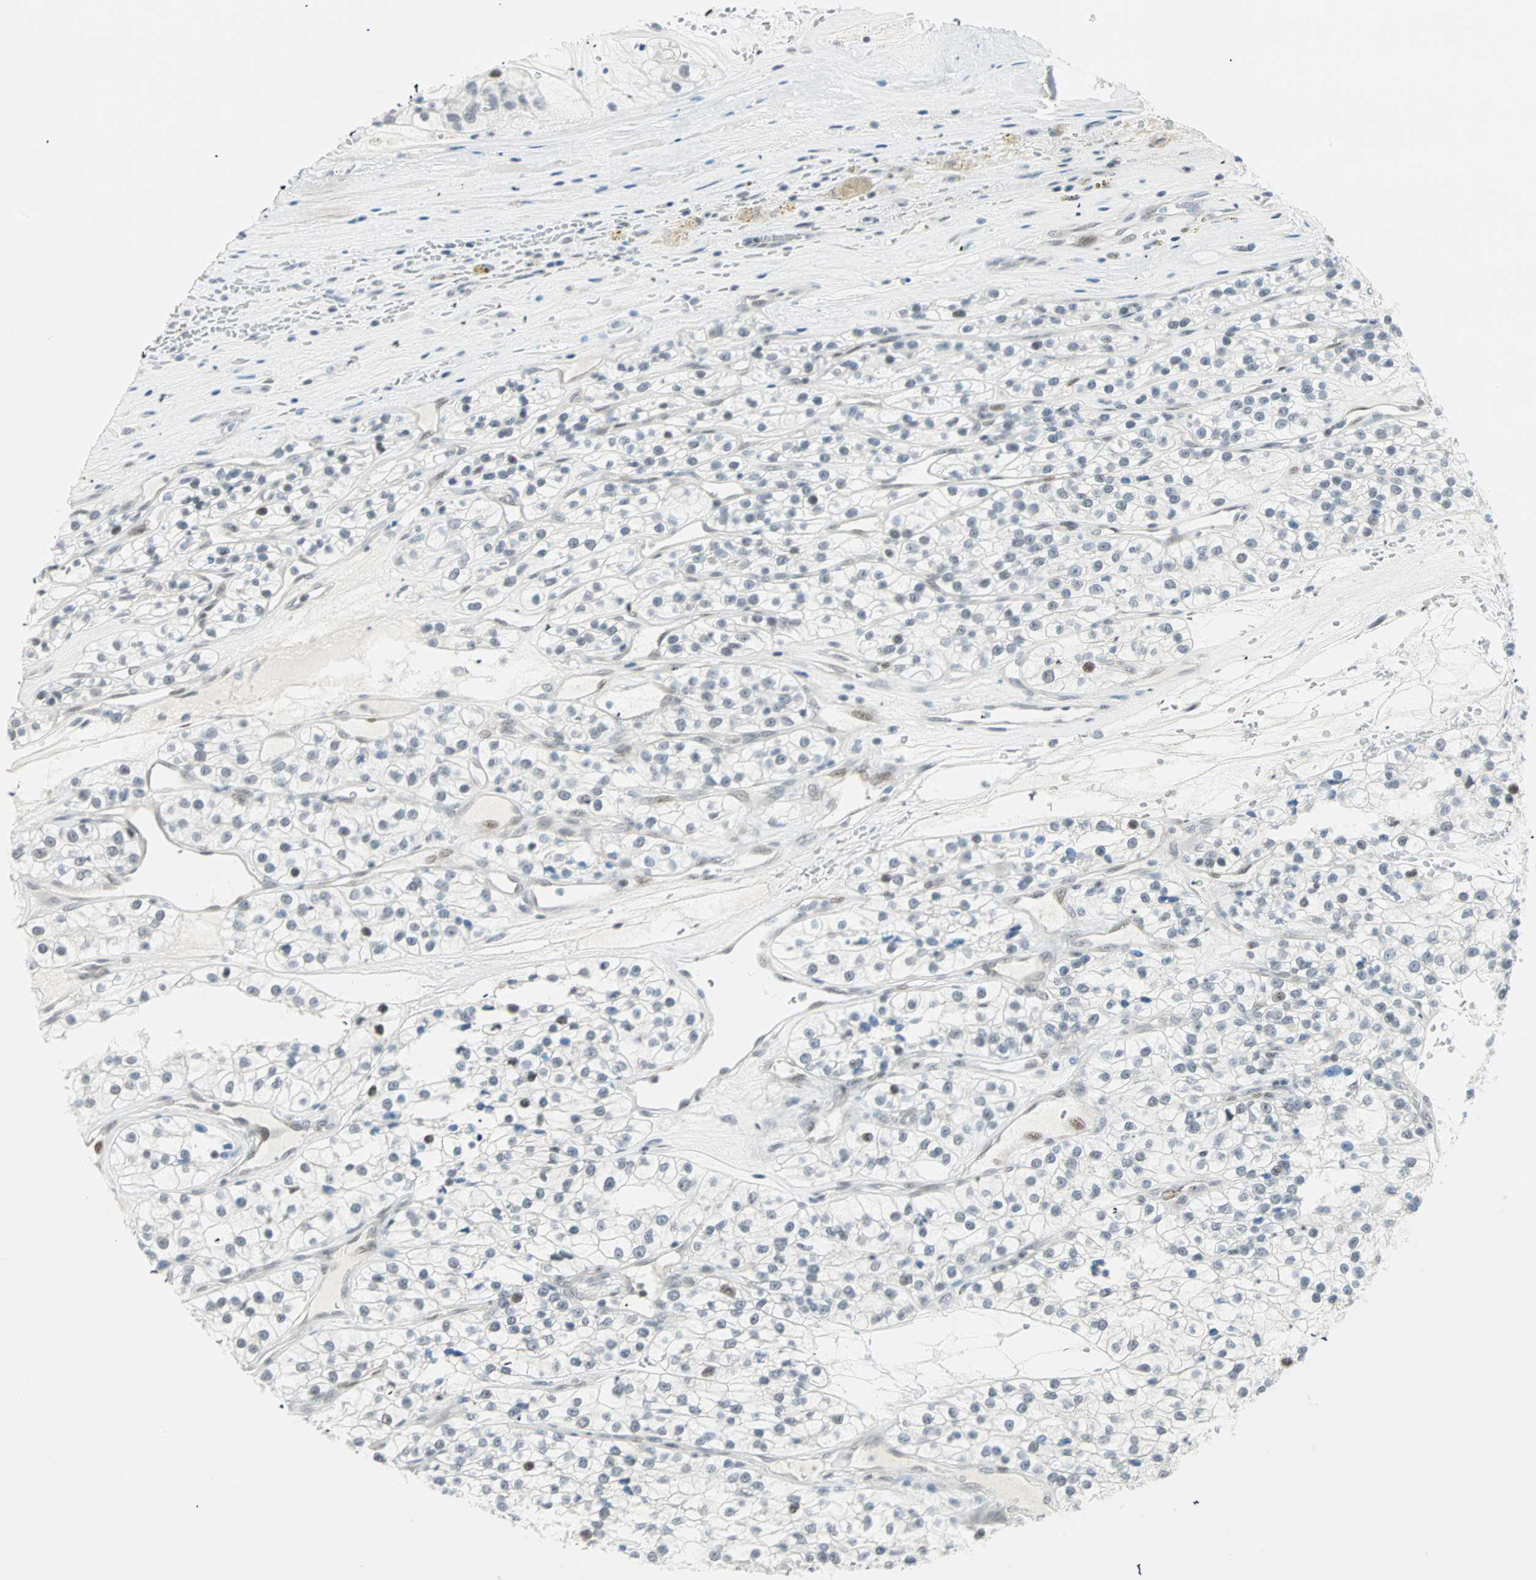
{"staining": {"intensity": "negative", "quantity": "none", "location": "none"}, "tissue": "renal cancer", "cell_type": "Tumor cells", "image_type": "cancer", "snomed": [{"axis": "morphology", "description": "Adenocarcinoma, NOS"}, {"axis": "topography", "description": "Kidney"}], "caption": "Tumor cells show no significant protein positivity in renal cancer (adenocarcinoma).", "gene": "PKNOX1", "patient": {"sex": "female", "age": 57}}